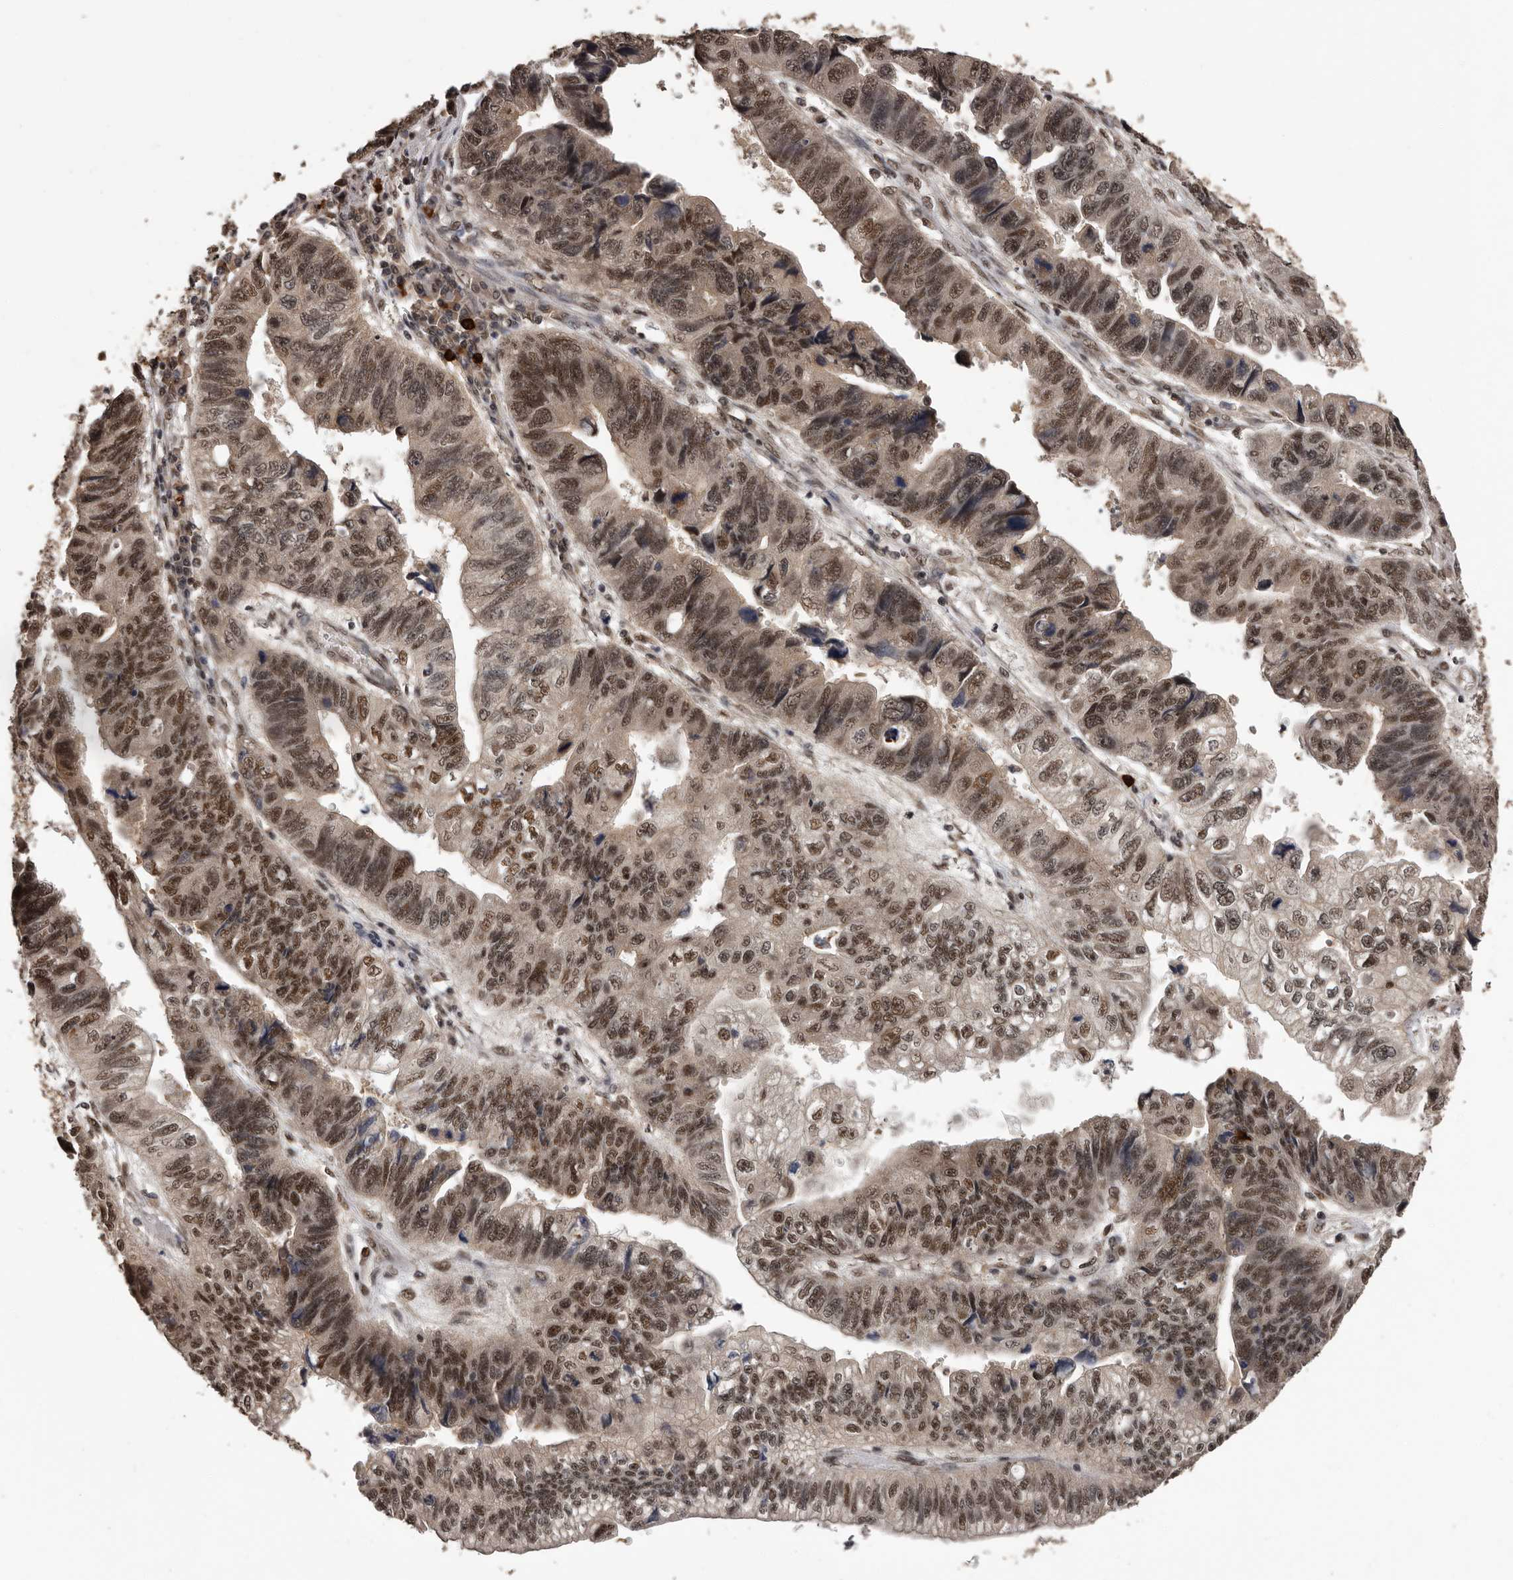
{"staining": {"intensity": "moderate", "quantity": ">75%", "location": "nuclear"}, "tissue": "stomach cancer", "cell_type": "Tumor cells", "image_type": "cancer", "snomed": [{"axis": "morphology", "description": "Adenocarcinoma, NOS"}, {"axis": "topography", "description": "Stomach"}], "caption": "Moderate nuclear protein expression is identified in about >75% of tumor cells in stomach adenocarcinoma. The staining was performed using DAB (3,3'-diaminobenzidine), with brown indicating positive protein expression. Nuclei are stained blue with hematoxylin.", "gene": "VPS37A", "patient": {"sex": "male", "age": 59}}